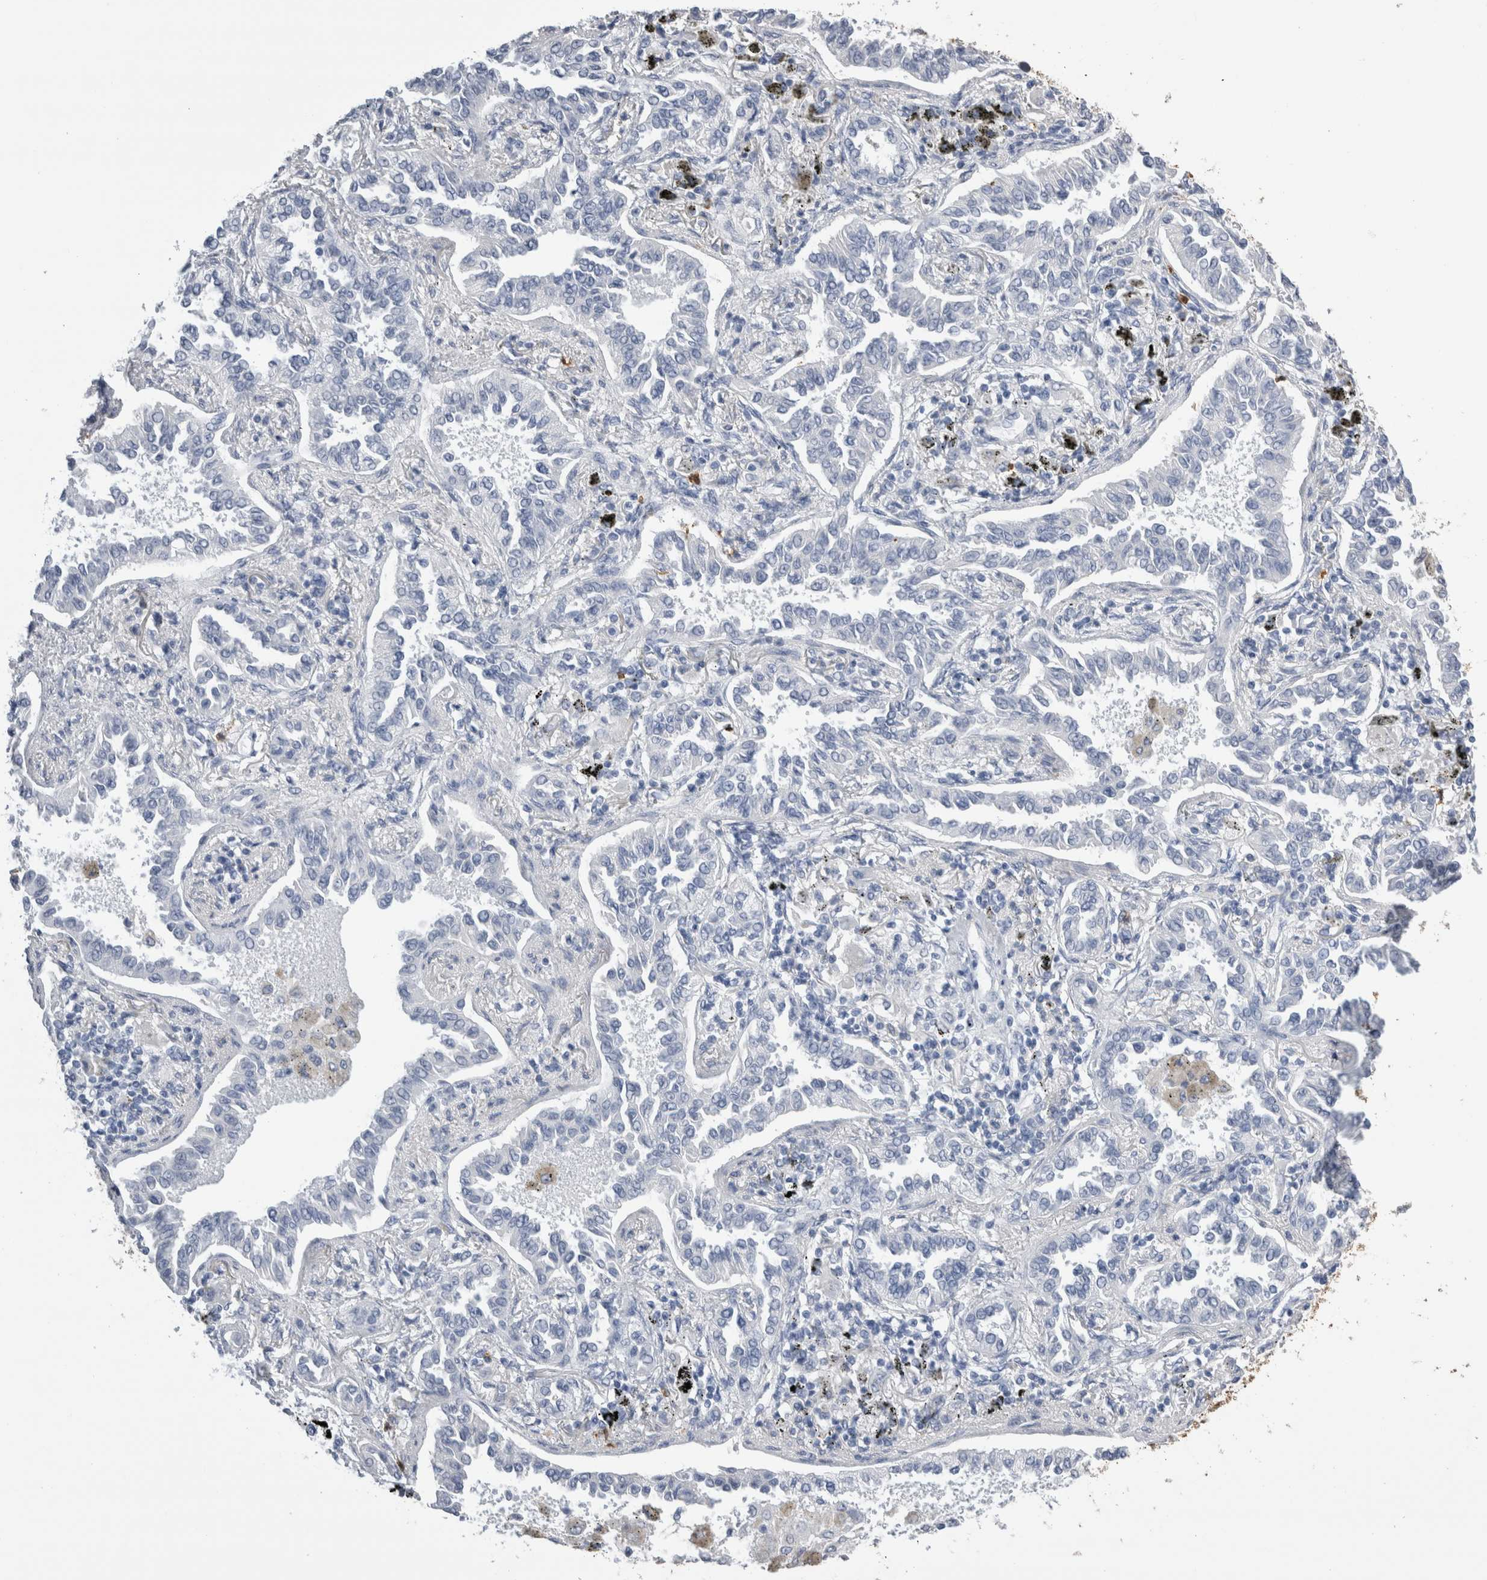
{"staining": {"intensity": "negative", "quantity": "none", "location": "none"}, "tissue": "lung cancer", "cell_type": "Tumor cells", "image_type": "cancer", "snomed": [{"axis": "morphology", "description": "Normal tissue, NOS"}, {"axis": "morphology", "description": "Adenocarcinoma, NOS"}, {"axis": "topography", "description": "Lung"}], "caption": "Immunohistochemistry (IHC) of adenocarcinoma (lung) shows no staining in tumor cells.", "gene": "S100A12", "patient": {"sex": "male", "age": 59}}